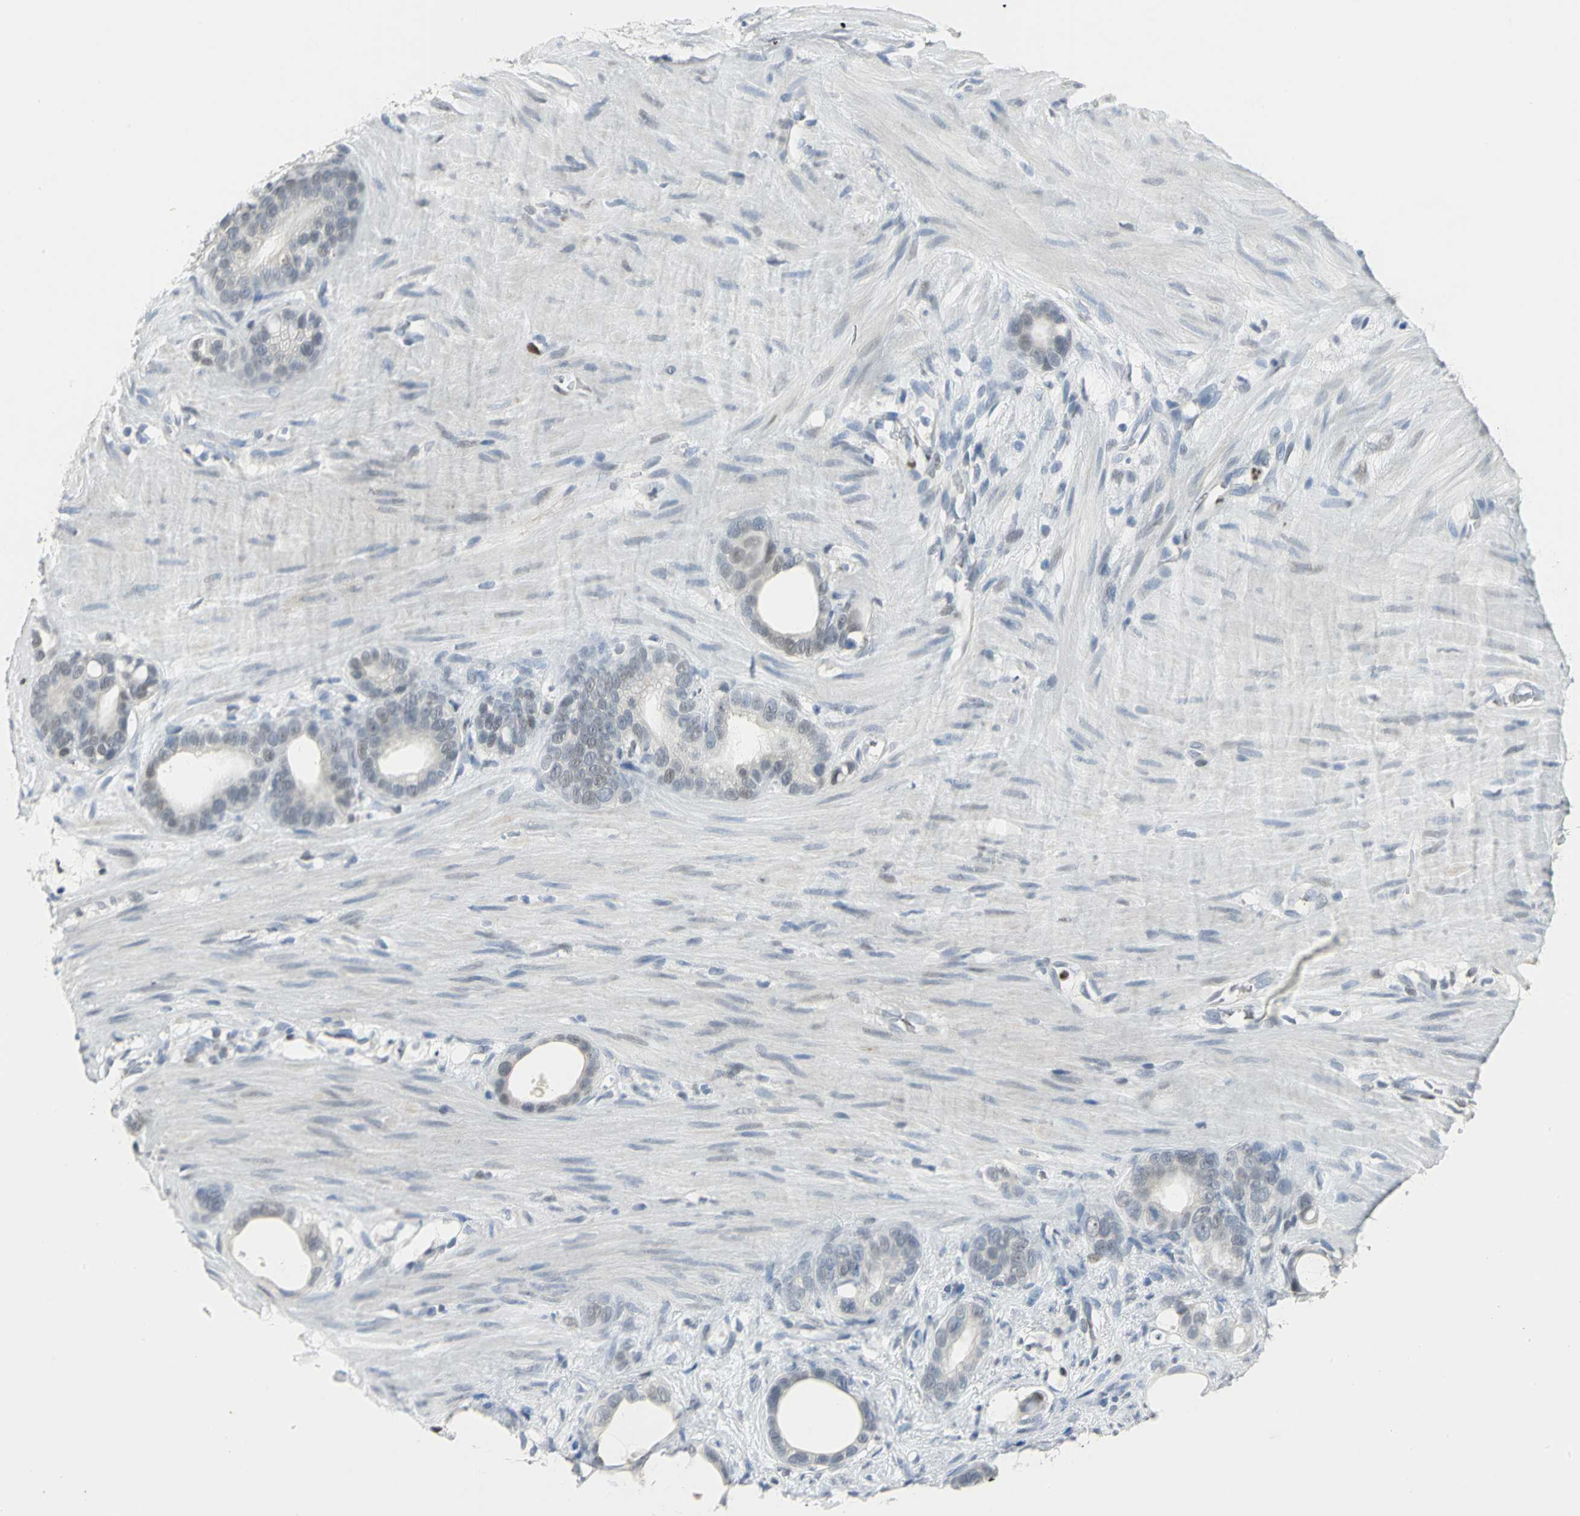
{"staining": {"intensity": "negative", "quantity": "none", "location": "none"}, "tissue": "stomach cancer", "cell_type": "Tumor cells", "image_type": "cancer", "snomed": [{"axis": "morphology", "description": "Adenocarcinoma, NOS"}, {"axis": "topography", "description": "Stomach"}], "caption": "IHC photomicrograph of adenocarcinoma (stomach) stained for a protein (brown), which shows no expression in tumor cells.", "gene": "BCL6", "patient": {"sex": "female", "age": 75}}